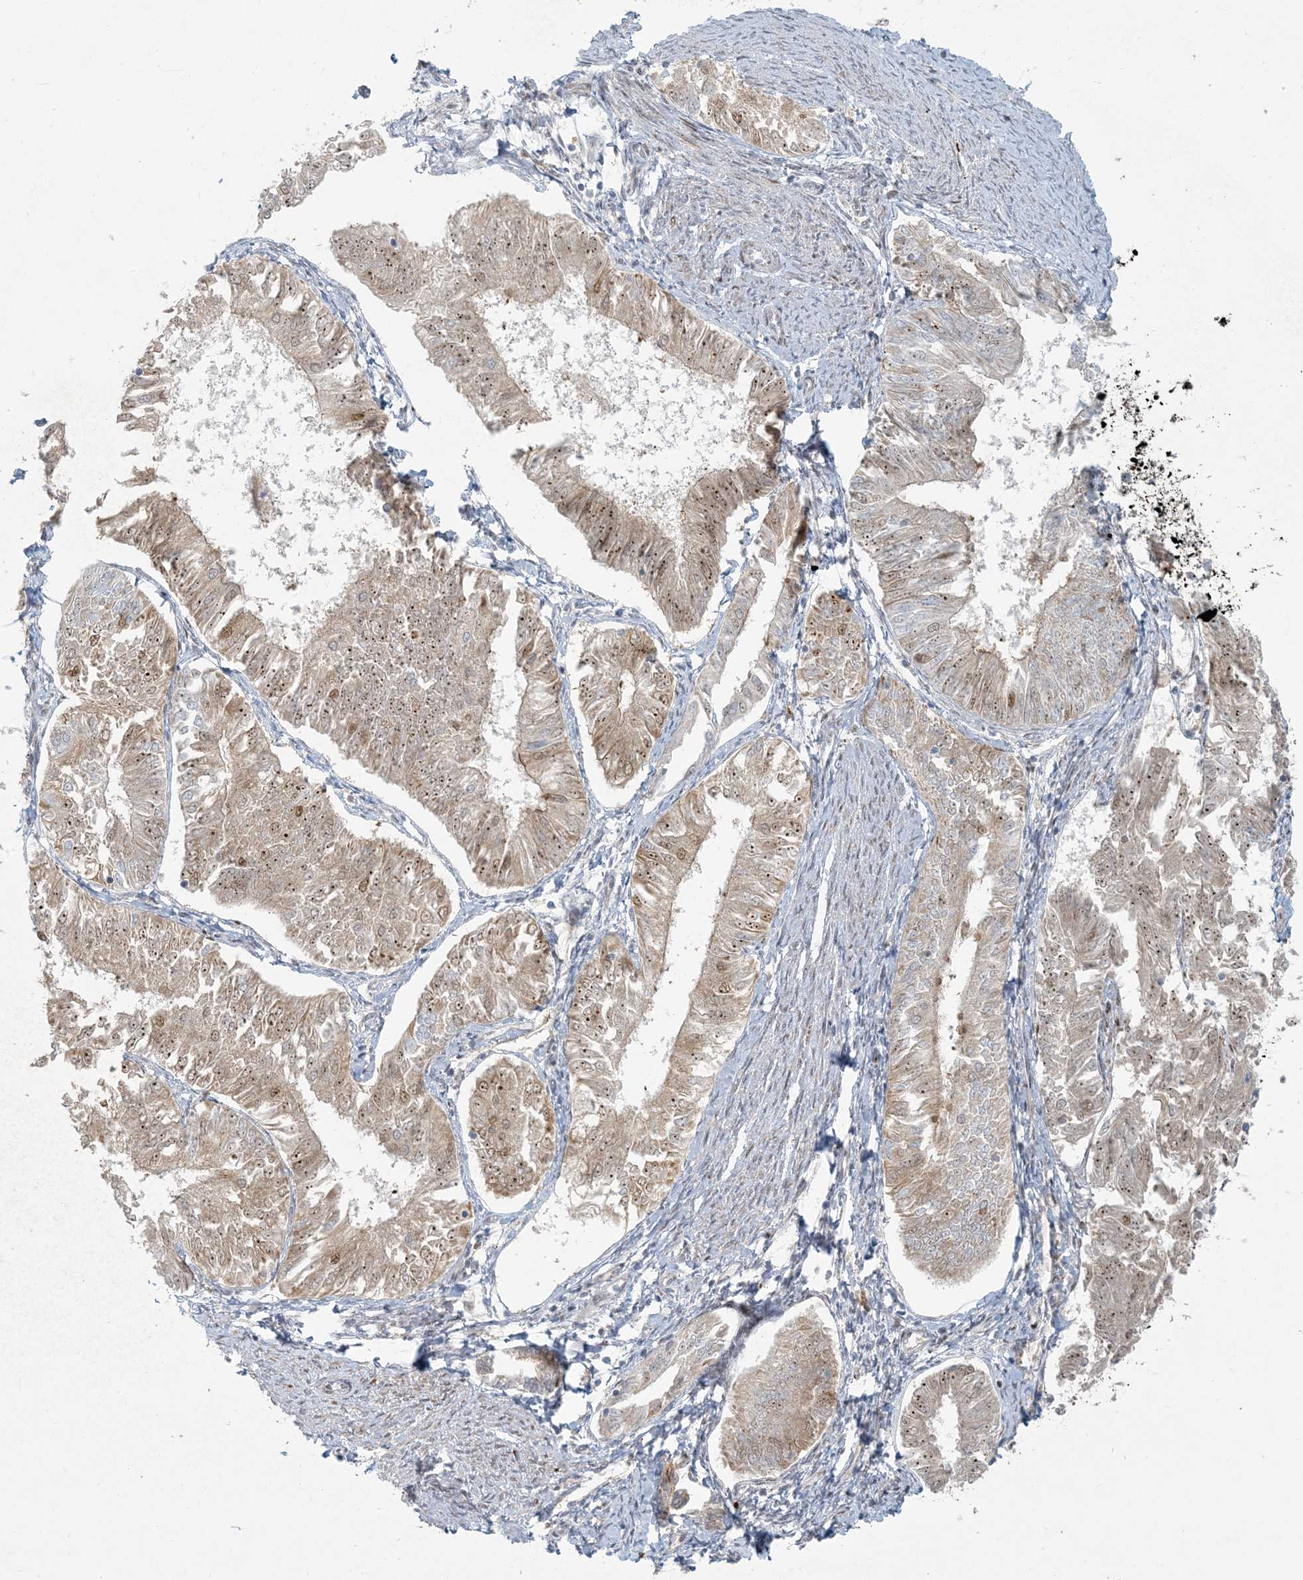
{"staining": {"intensity": "weak", "quantity": "25%-75%", "location": "cytoplasmic/membranous,nuclear"}, "tissue": "endometrial cancer", "cell_type": "Tumor cells", "image_type": "cancer", "snomed": [{"axis": "morphology", "description": "Adenocarcinoma, NOS"}, {"axis": "topography", "description": "Endometrium"}], "caption": "This histopathology image shows IHC staining of human endometrial cancer (adenocarcinoma), with low weak cytoplasmic/membranous and nuclear expression in approximately 25%-75% of tumor cells.", "gene": "BCORL1", "patient": {"sex": "female", "age": 58}}